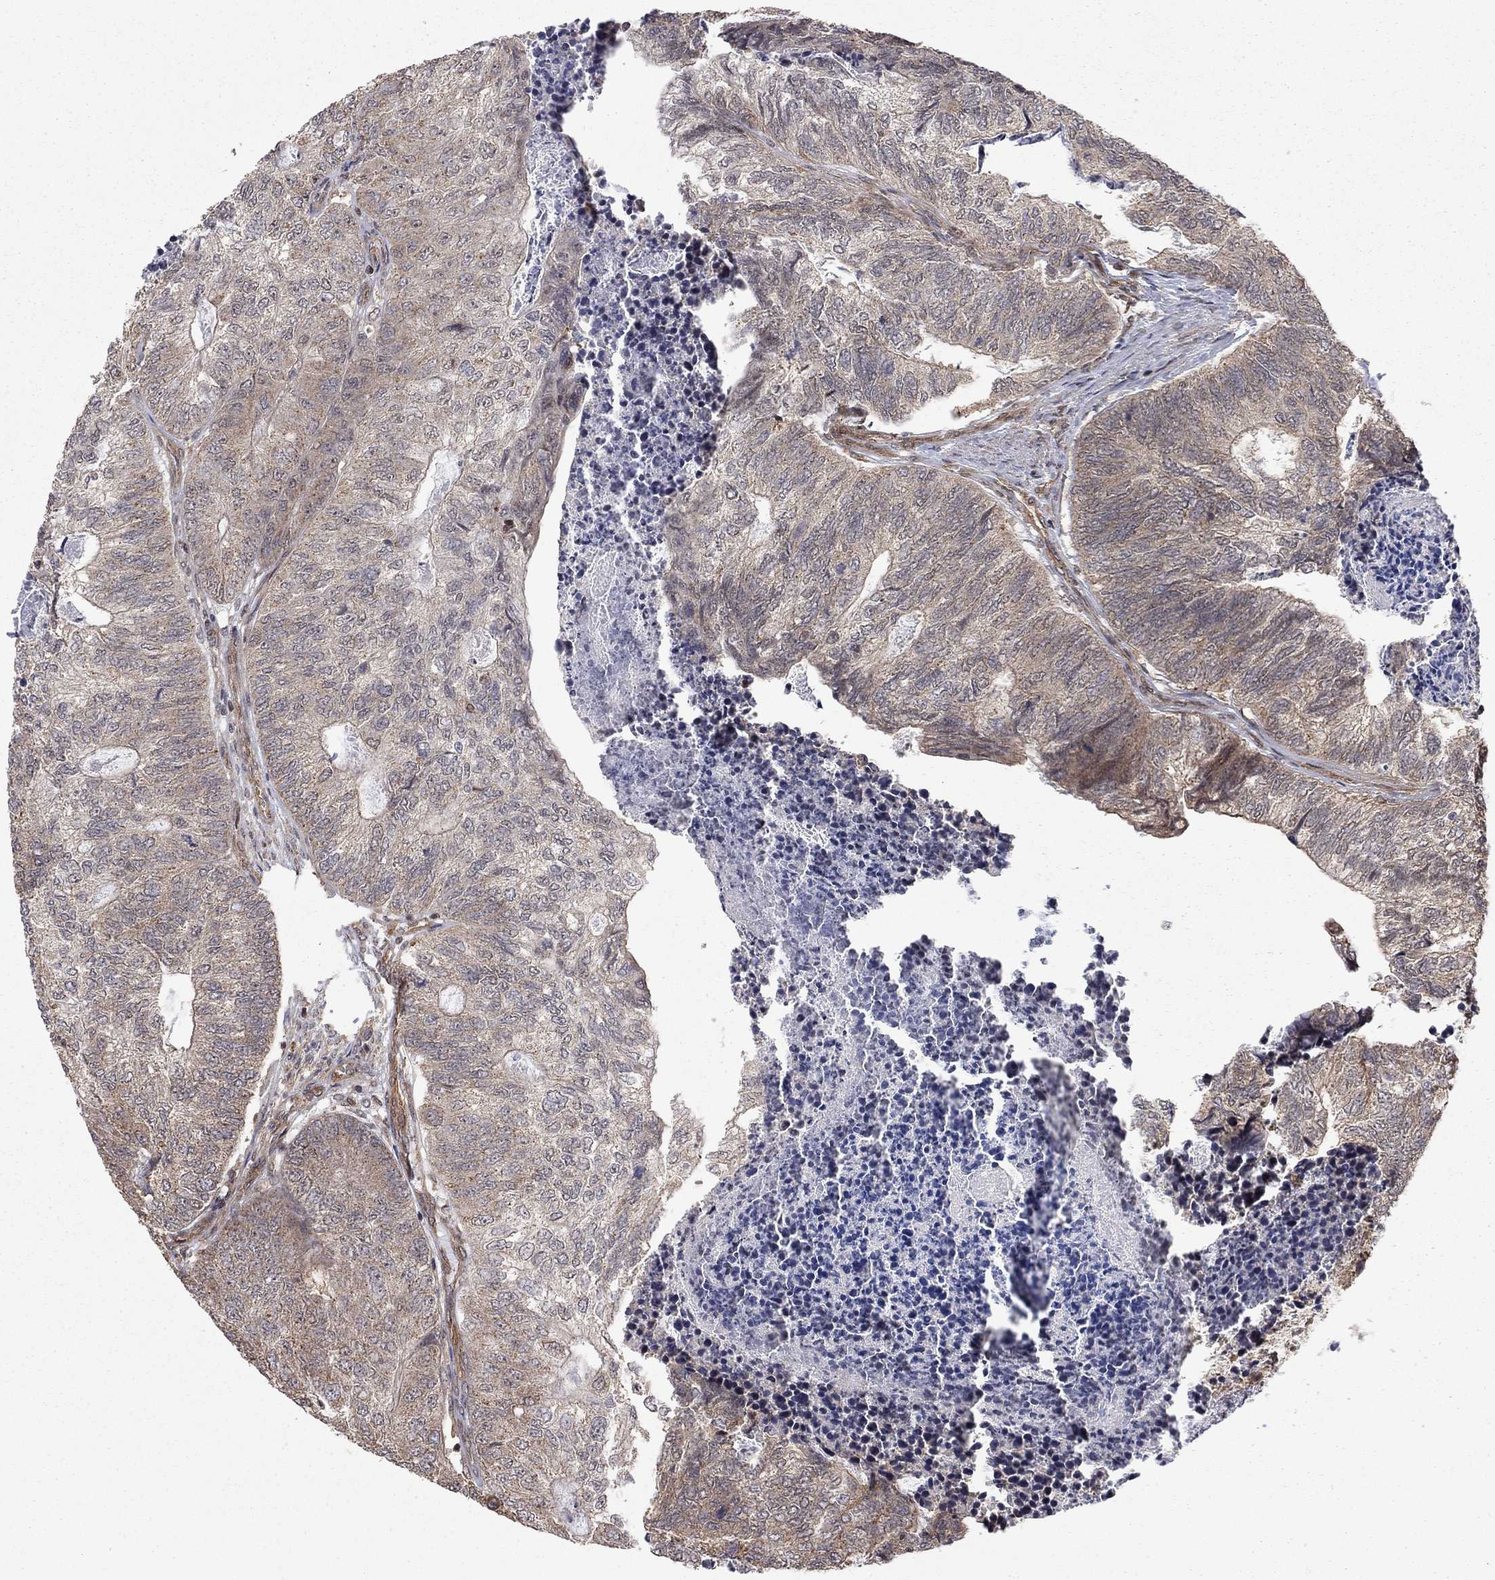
{"staining": {"intensity": "moderate", "quantity": "<25%", "location": "cytoplasmic/membranous"}, "tissue": "colorectal cancer", "cell_type": "Tumor cells", "image_type": "cancer", "snomed": [{"axis": "morphology", "description": "Adenocarcinoma, NOS"}, {"axis": "topography", "description": "Colon"}], "caption": "An immunohistochemistry image of neoplastic tissue is shown. Protein staining in brown shows moderate cytoplasmic/membranous positivity in colorectal cancer (adenocarcinoma) within tumor cells.", "gene": "TDP1", "patient": {"sex": "female", "age": 67}}